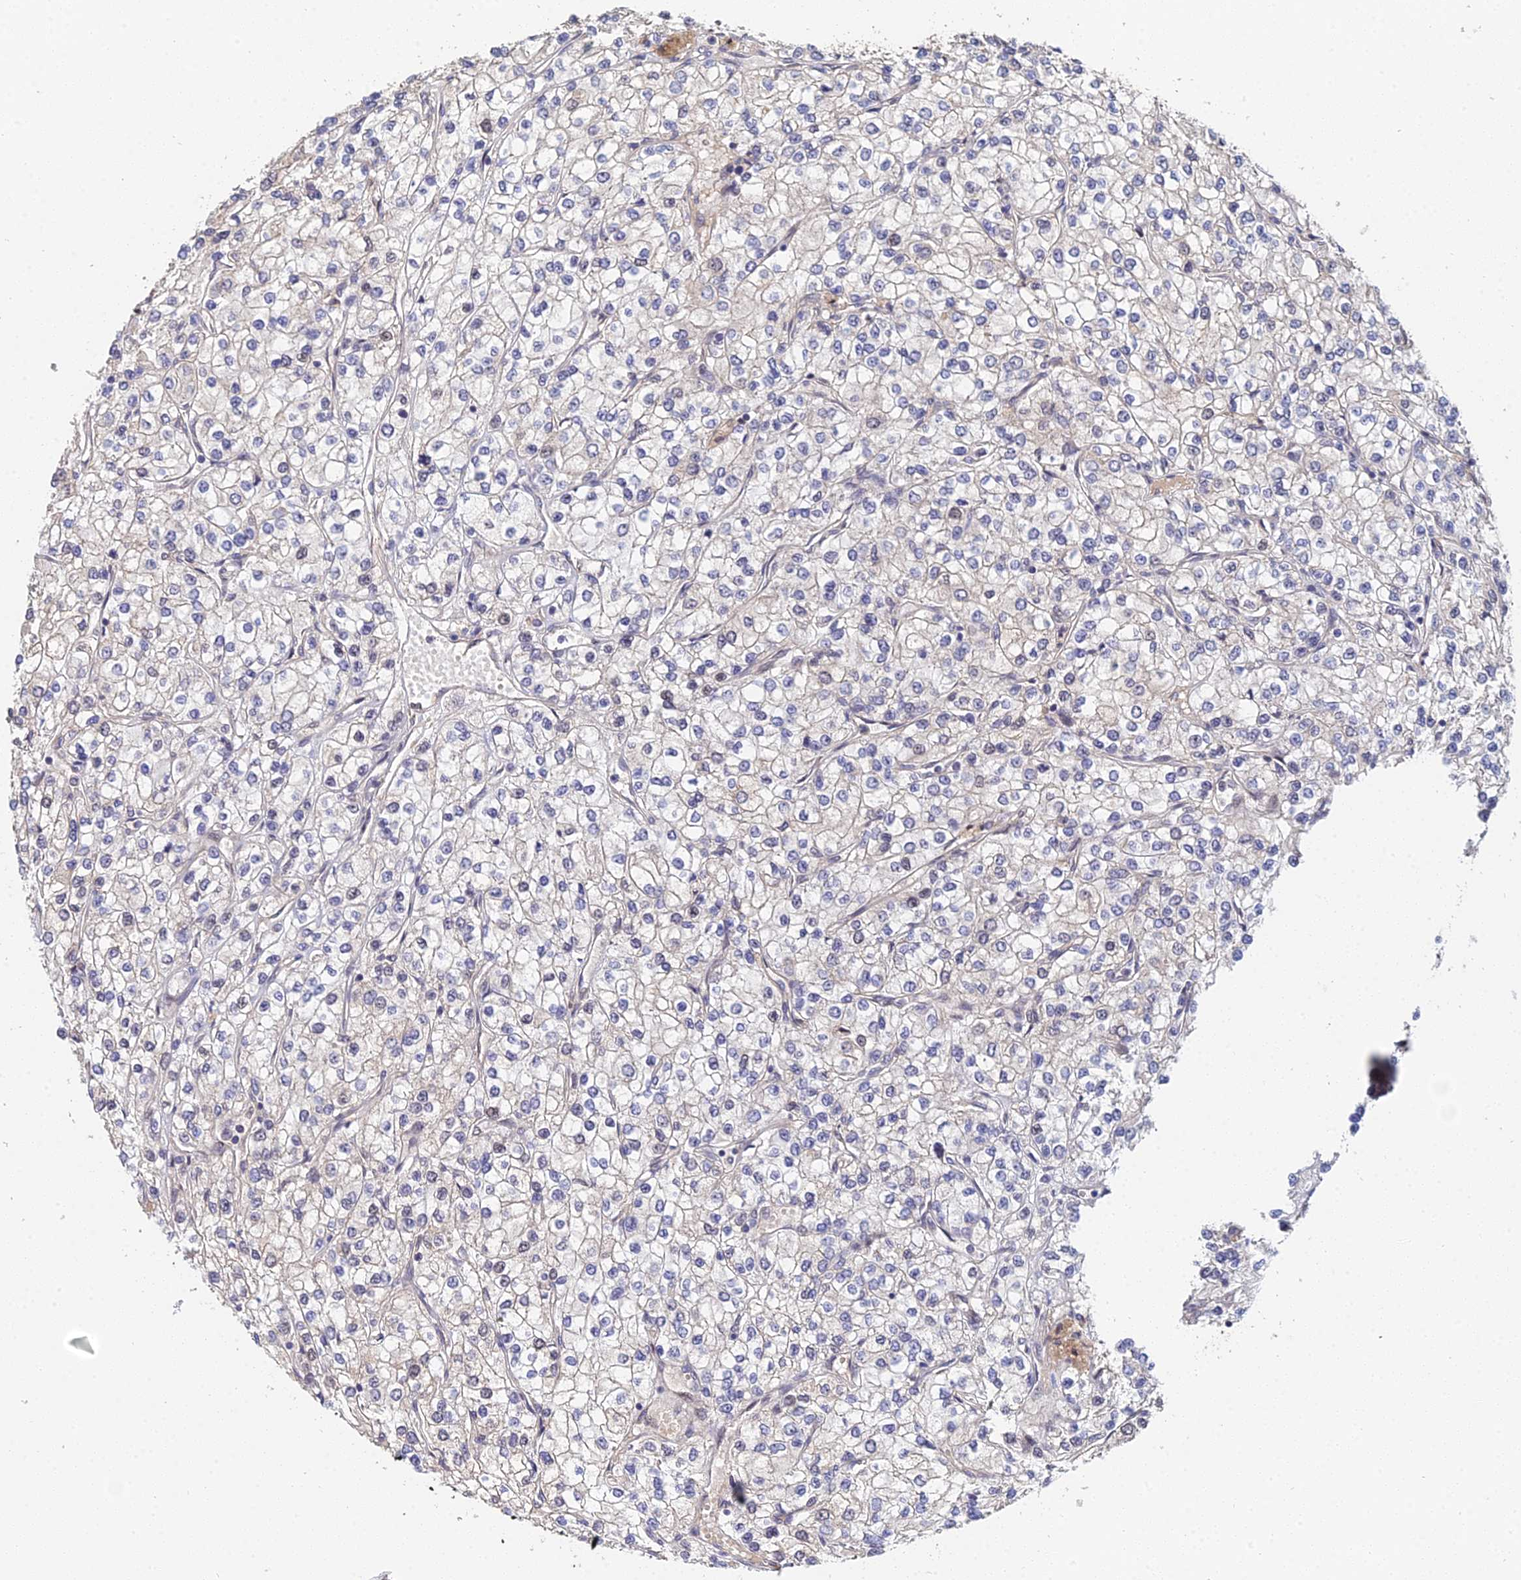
{"staining": {"intensity": "negative", "quantity": "none", "location": "none"}, "tissue": "renal cancer", "cell_type": "Tumor cells", "image_type": "cancer", "snomed": [{"axis": "morphology", "description": "Adenocarcinoma, NOS"}, {"axis": "topography", "description": "Kidney"}], "caption": "DAB (3,3'-diaminobenzidine) immunohistochemical staining of adenocarcinoma (renal) displays no significant staining in tumor cells.", "gene": "ERCC5", "patient": {"sex": "male", "age": 80}}